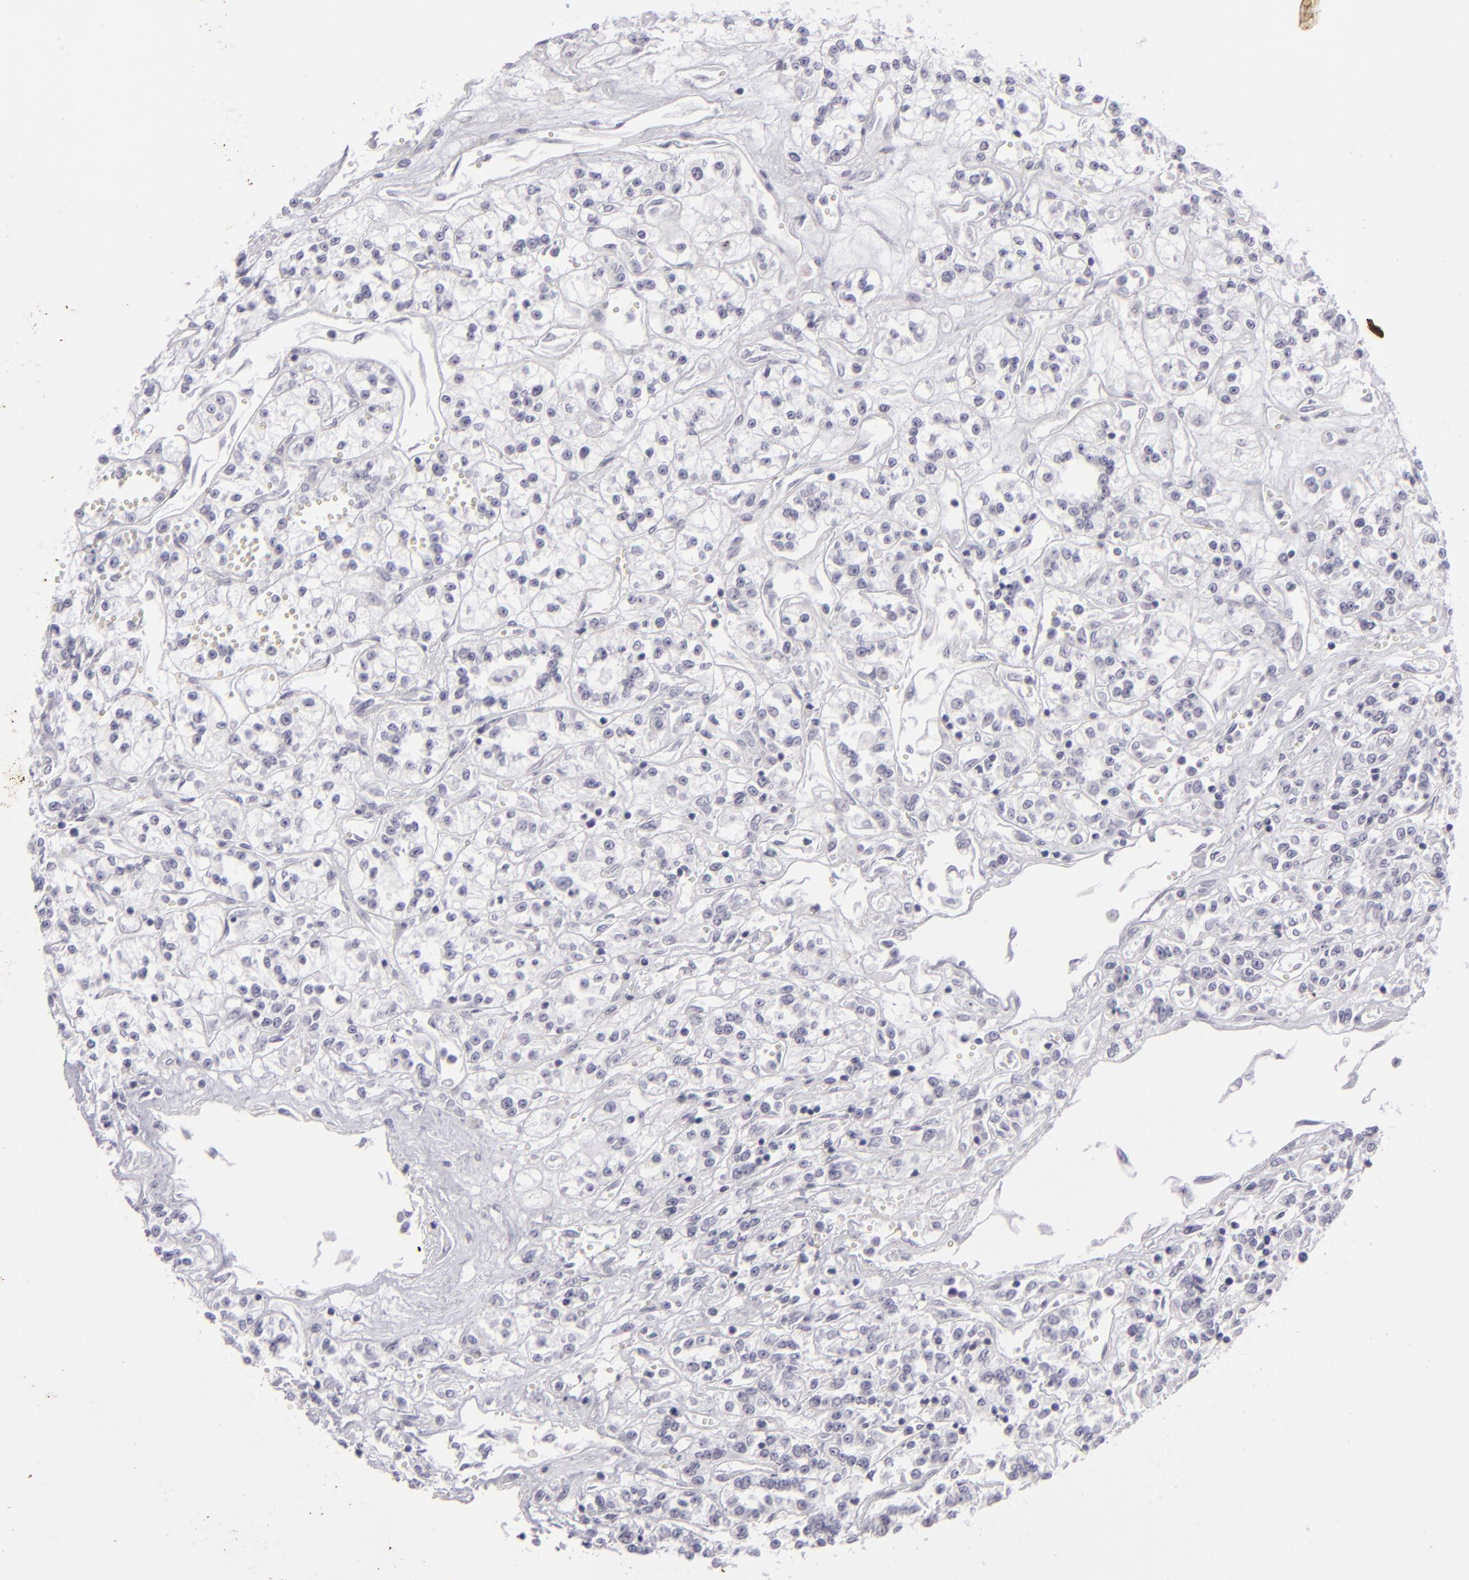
{"staining": {"intensity": "negative", "quantity": "none", "location": "none"}, "tissue": "renal cancer", "cell_type": "Tumor cells", "image_type": "cancer", "snomed": [{"axis": "morphology", "description": "Adenocarcinoma, NOS"}, {"axis": "topography", "description": "Kidney"}], "caption": "Immunohistochemical staining of human renal cancer displays no significant expression in tumor cells.", "gene": "KRT1", "patient": {"sex": "female", "age": 76}}